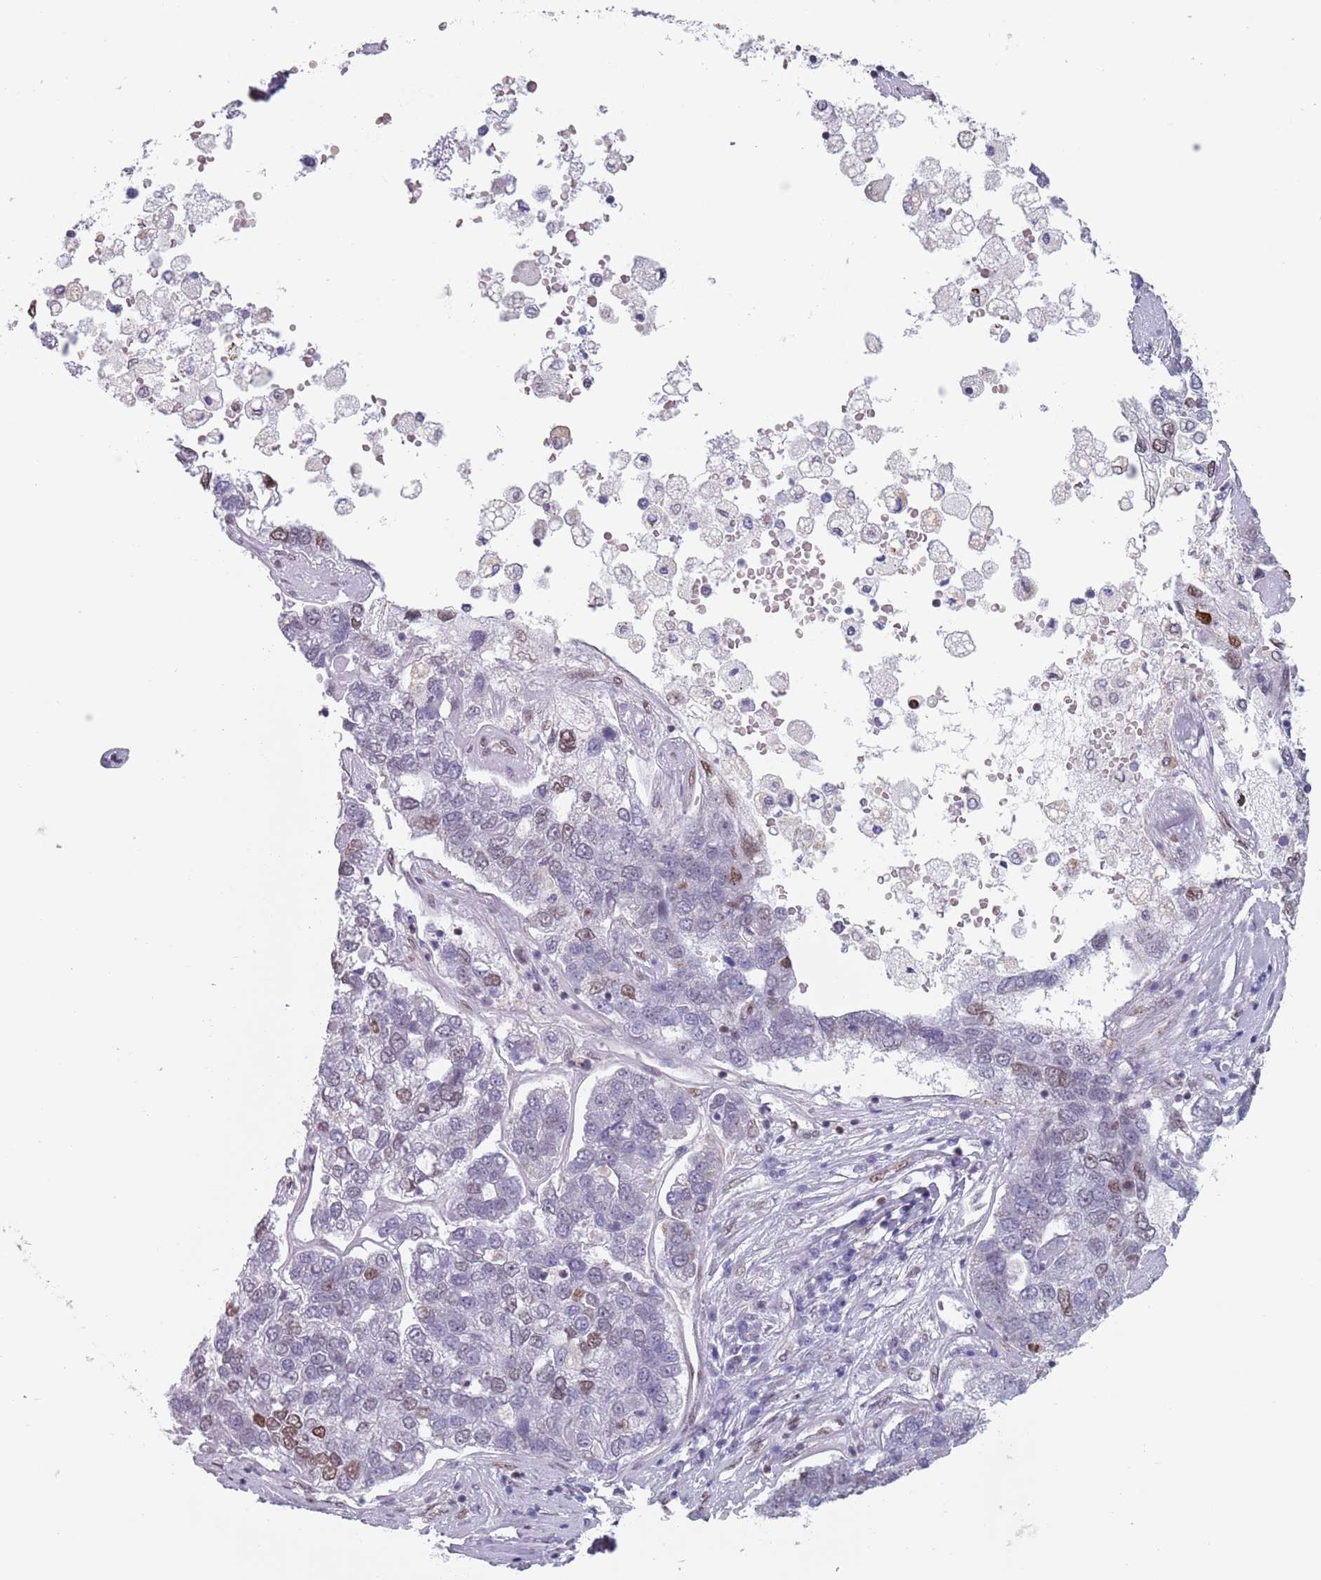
{"staining": {"intensity": "moderate", "quantity": "<25%", "location": "nuclear"}, "tissue": "pancreatic cancer", "cell_type": "Tumor cells", "image_type": "cancer", "snomed": [{"axis": "morphology", "description": "Adenocarcinoma, NOS"}, {"axis": "topography", "description": "Pancreas"}], "caption": "Immunohistochemistry (DAB (3,3'-diaminobenzidine)) staining of pancreatic cancer (adenocarcinoma) demonstrates moderate nuclear protein staining in approximately <25% of tumor cells.", "gene": "MFSD12", "patient": {"sex": "female", "age": 61}}